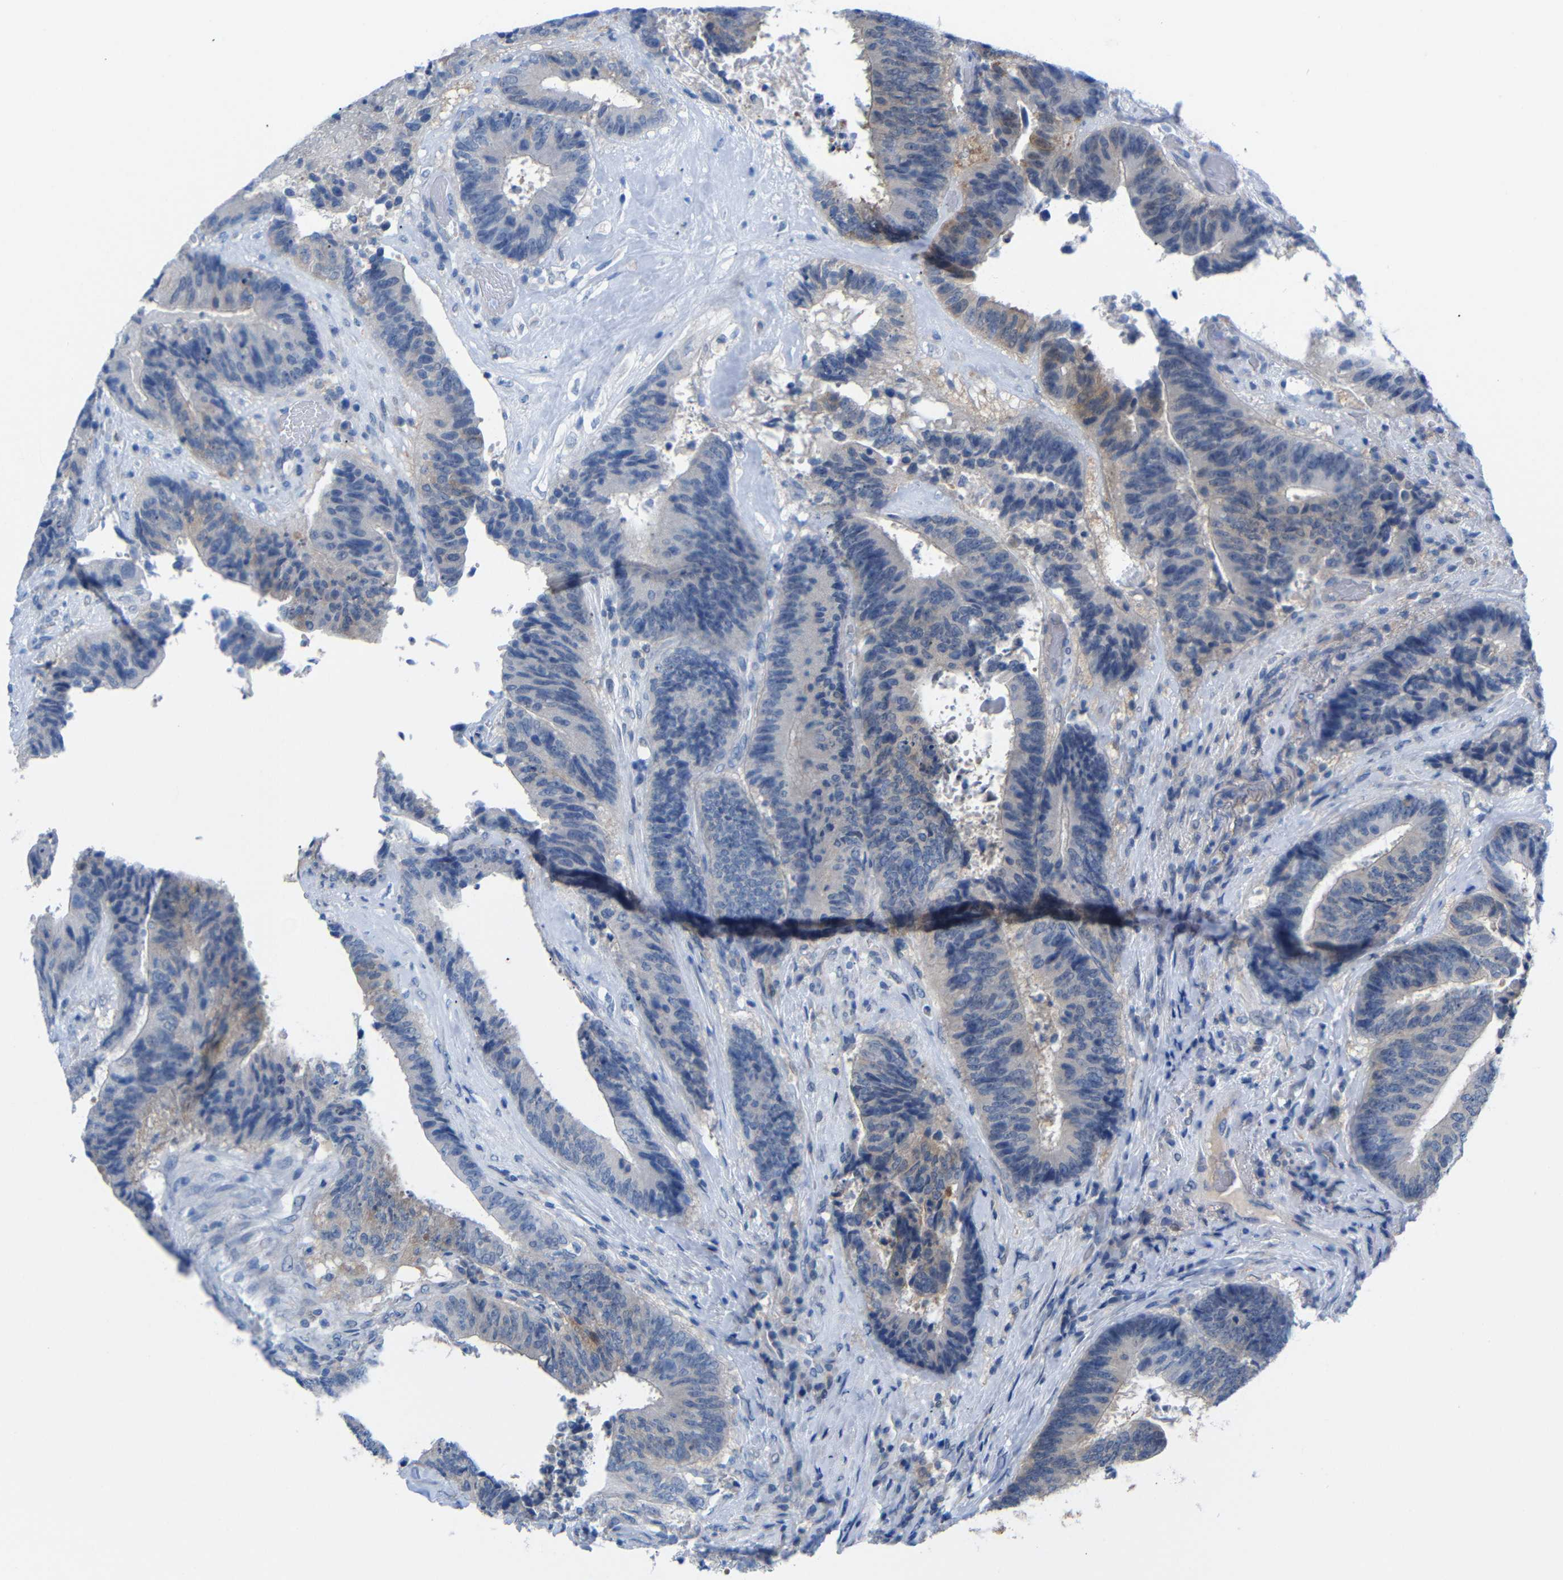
{"staining": {"intensity": "weak", "quantity": "<25%", "location": "cytoplasmic/membranous"}, "tissue": "colorectal cancer", "cell_type": "Tumor cells", "image_type": "cancer", "snomed": [{"axis": "morphology", "description": "Adenocarcinoma, NOS"}, {"axis": "topography", "description": "Rectum"}], "caption": "Adenocarcinoma (colorectal) was stained to show a protein in brown. There is no significant expression in tumor cells. (Stains: DAB immunohistochemistry with hematoxylin counter stain, Microscopy: brightfield microscopy at high magnification).", "gene": "PEBP1", "patient": {"sex": "male", "age": 72}}